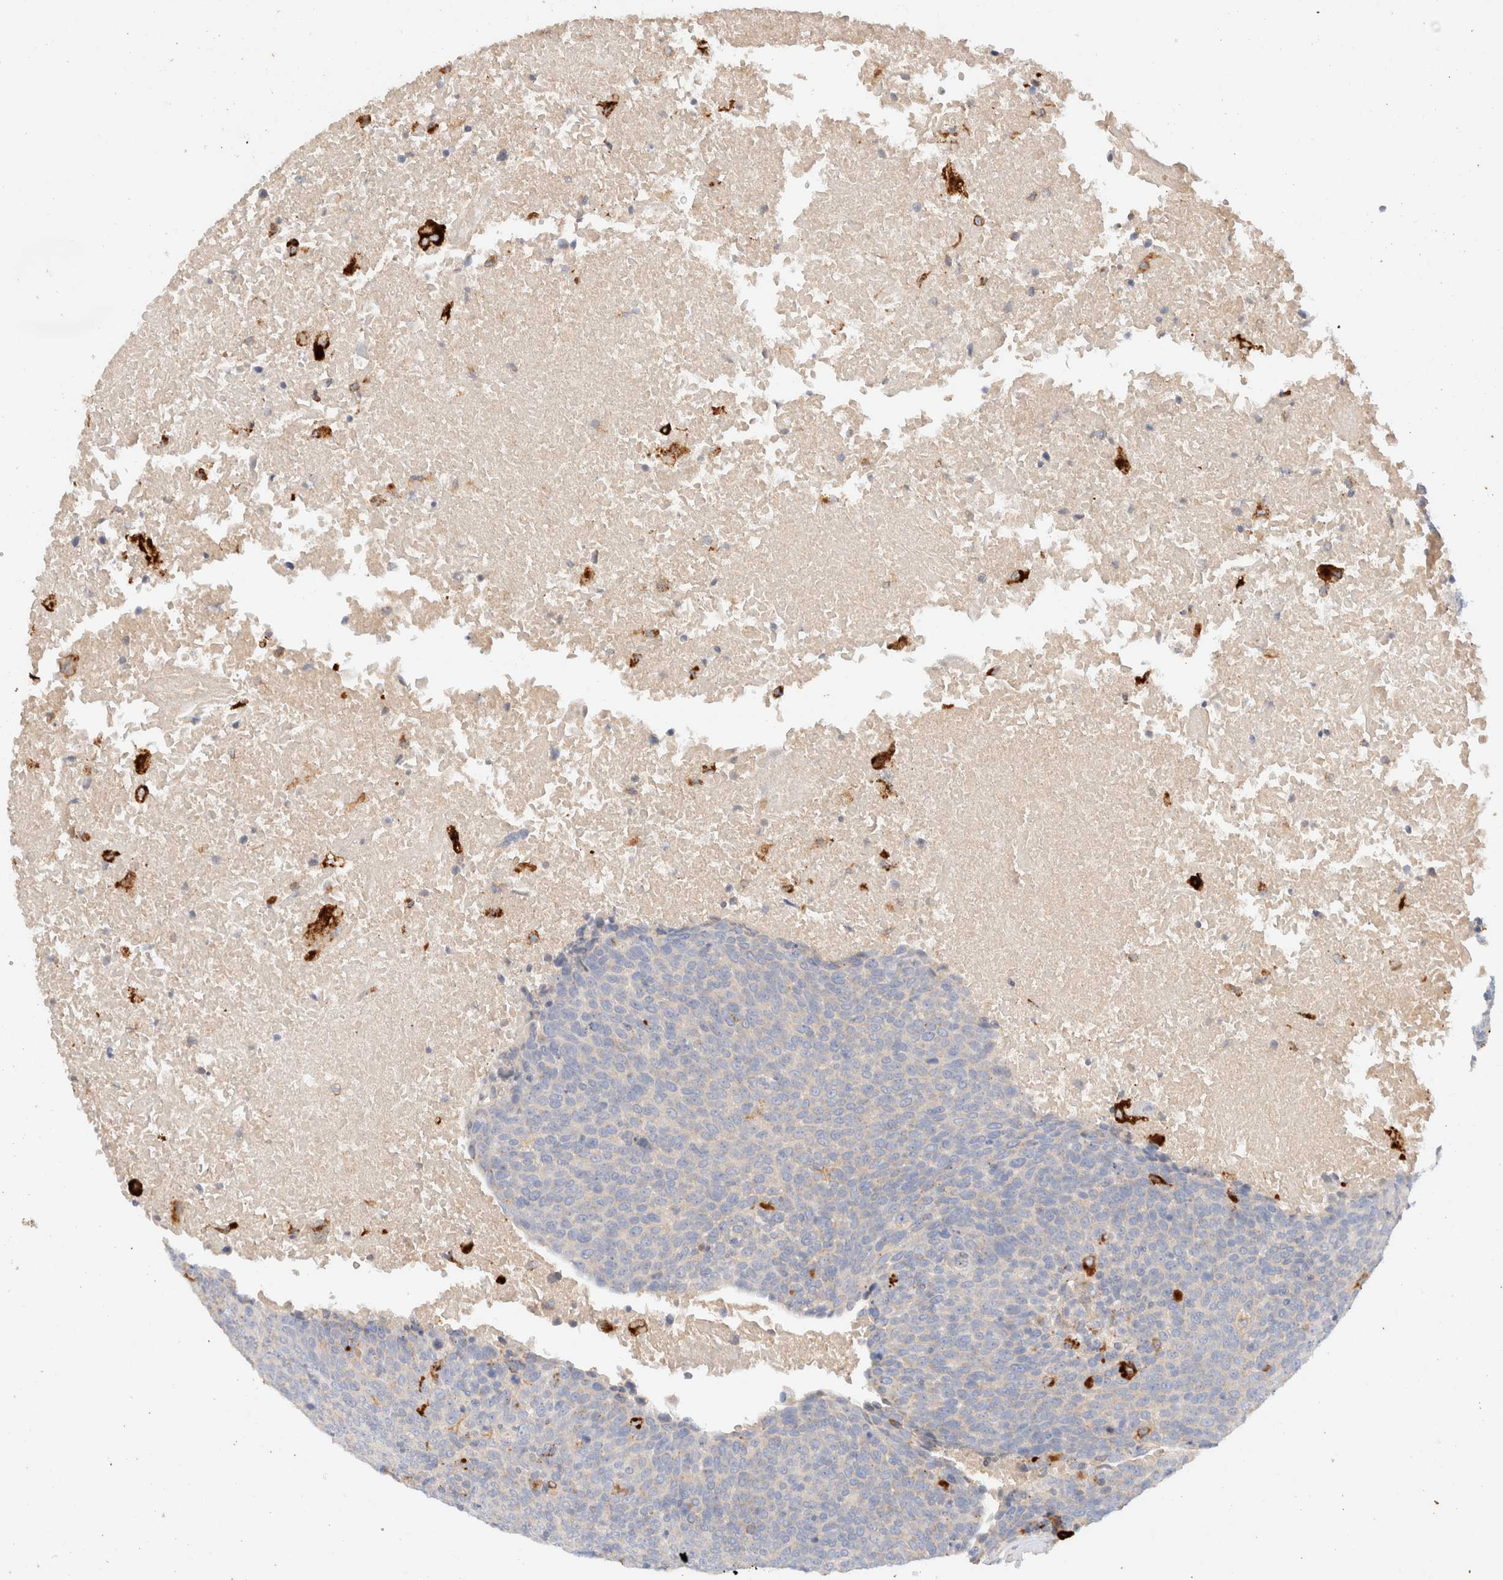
{"staining": {"intensity": "negative", "quantity": "none", "location": "none"}, "tissue": "head and neck cancer", "cell_type": "Tumor cells", "image_type": "cancer", "snomed": [{"axis": "morphology", "description": "Squamous cell carcinoma, NOS"}, {"axis": "morphology", "description": "Squamous cell carcinoma, metastatic, NOS"}, {"axis": "topography", "description": "Lymph node"}, {"axis": "topography", "description": "Head-Neck"}], "caption": "Immunohistochemistry of human head and neck cancer demonstrates no positivity in tumor cells.", "gene": "RABEPK", "patient": {"sex": "male", "age": 62}}